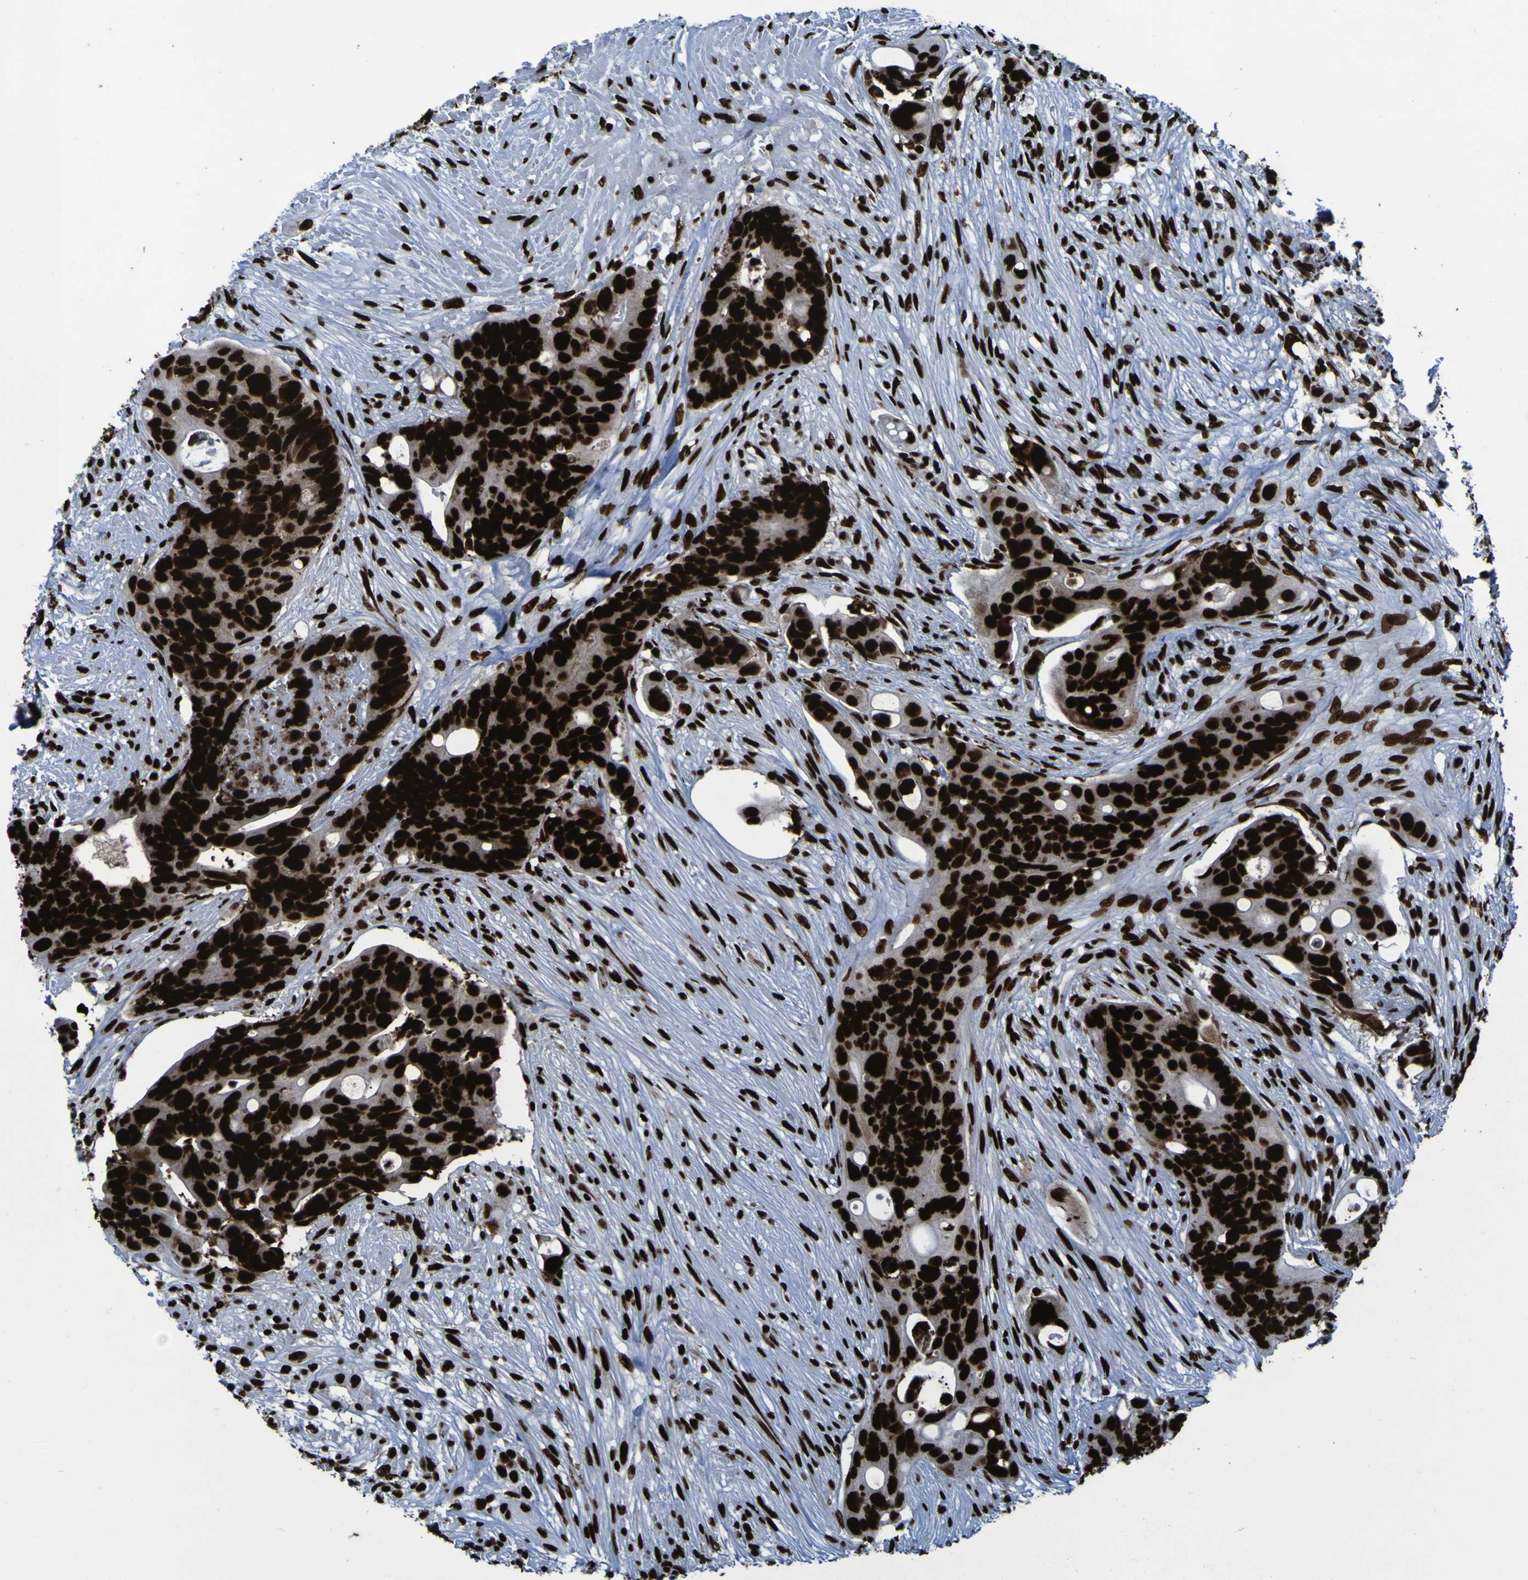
{"staining": {"intensity": "strong", "quantity": ">75%", "location": "nuclear"}, "tissue": "colorectal cancer", "cell_type": "Tumor cells", "image_type": "cancer", "snomed": [{"axis": "morphology", "description": "Adenocarcinoma, NOS"}, {"axis": "topography", "description": "Colon"}], "caption": "Immunohistochemical staining of colorectal cancer reveals strong nuclear protein positivity in about >75% of tumor cells.", "gene": "NPM1", "patient": {"sex": "female", "age": 57}}